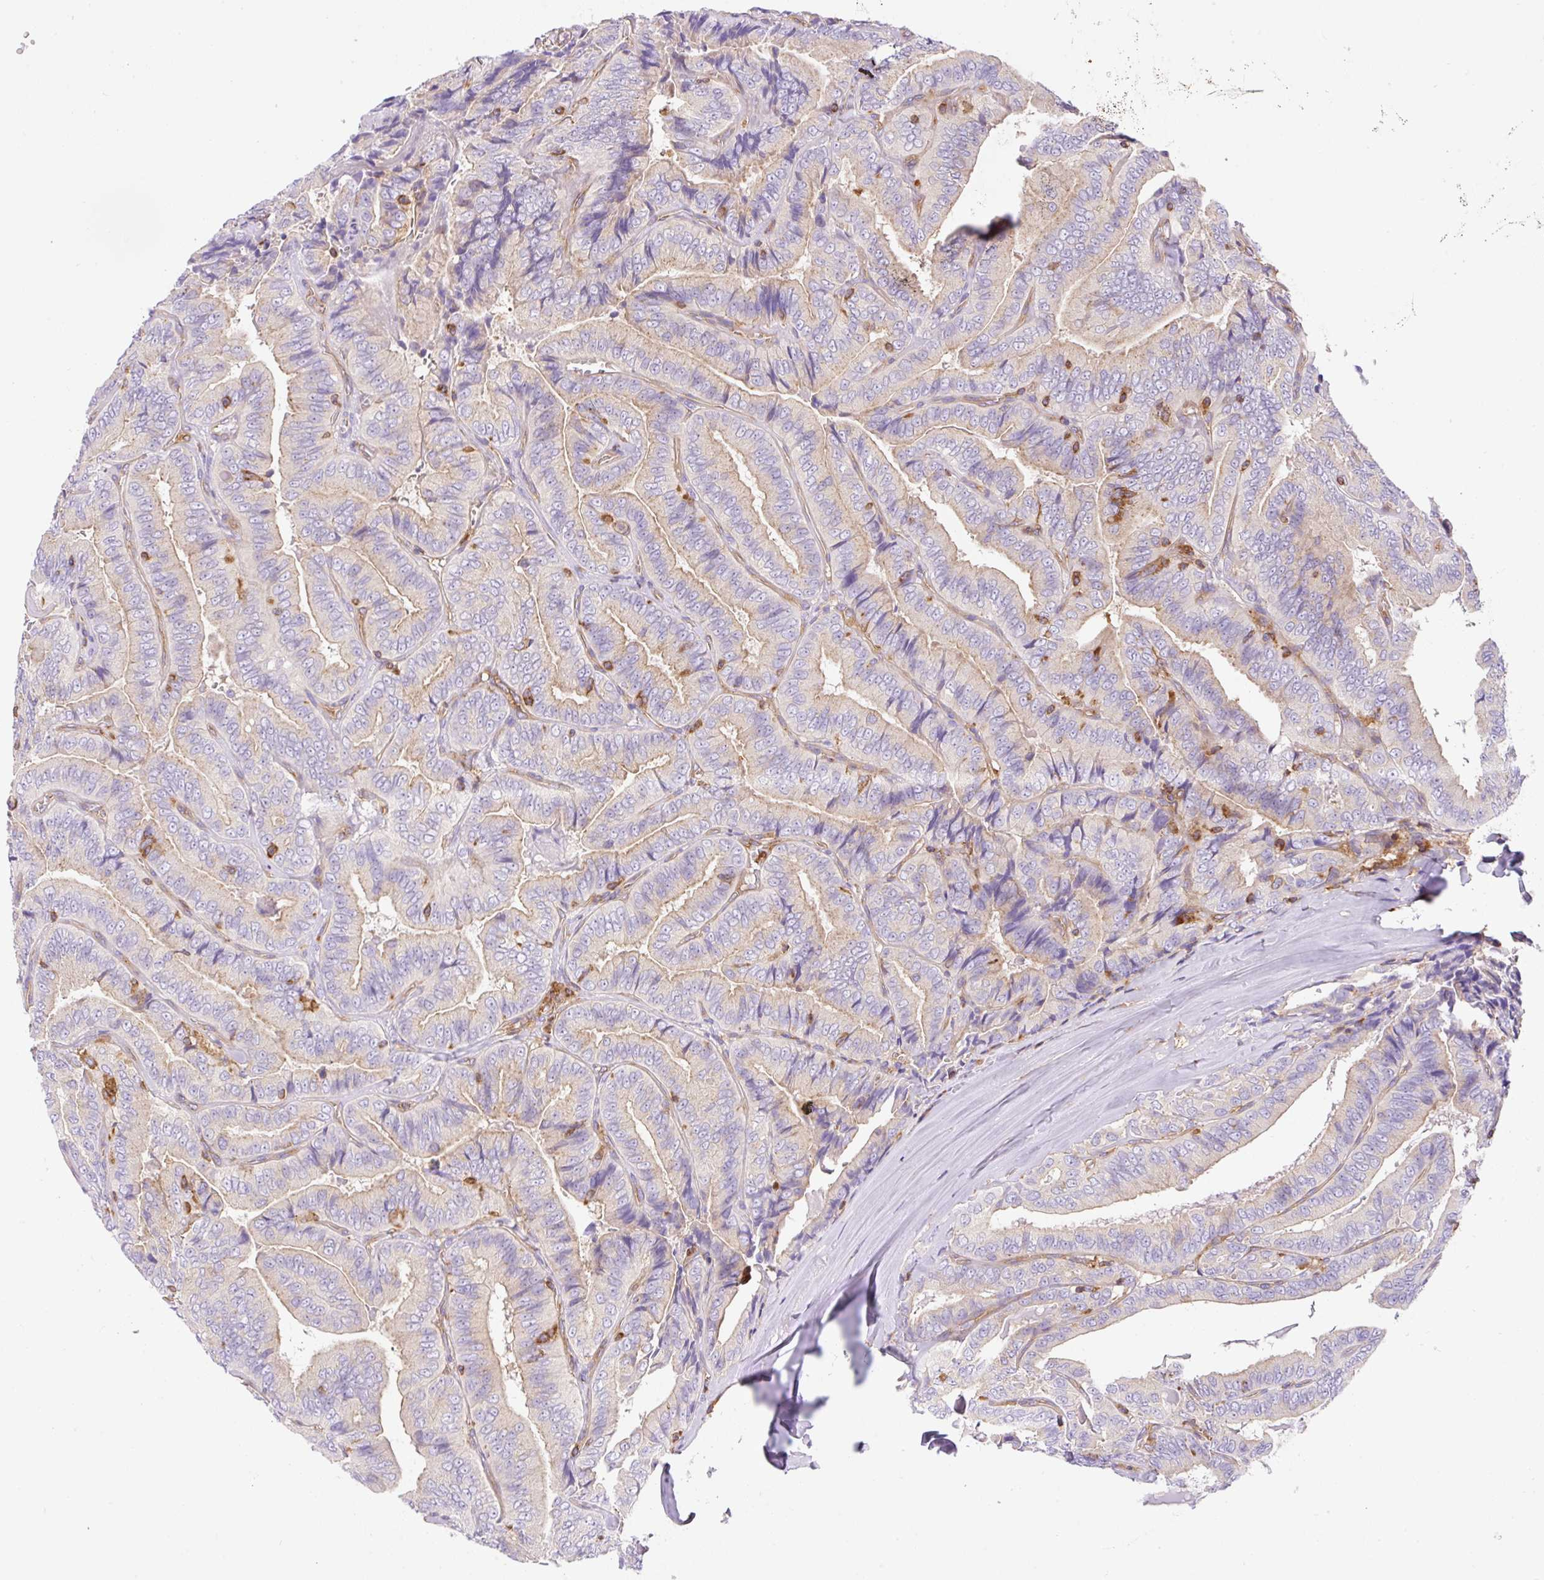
{"staining": {"intensity": "negative", "quantity": "none", "location": "none"}, "tissue": "thyroid cancer", "cell_type": "Tumor cells", "image_type": "cancer", "snomed": [{"axis": "morphology", "description": "Papillary adenocarcinoma, NOS"}, {"axis": "topography", "description": "Thyroid gland"}], "caption": "A histopathology image of thyroid papillary adenocarcinoma stained for a protein exhibits no brown staining in tumor cells.", "gene": "DNM2", "patient": {"sex": "male", "age": 61}}